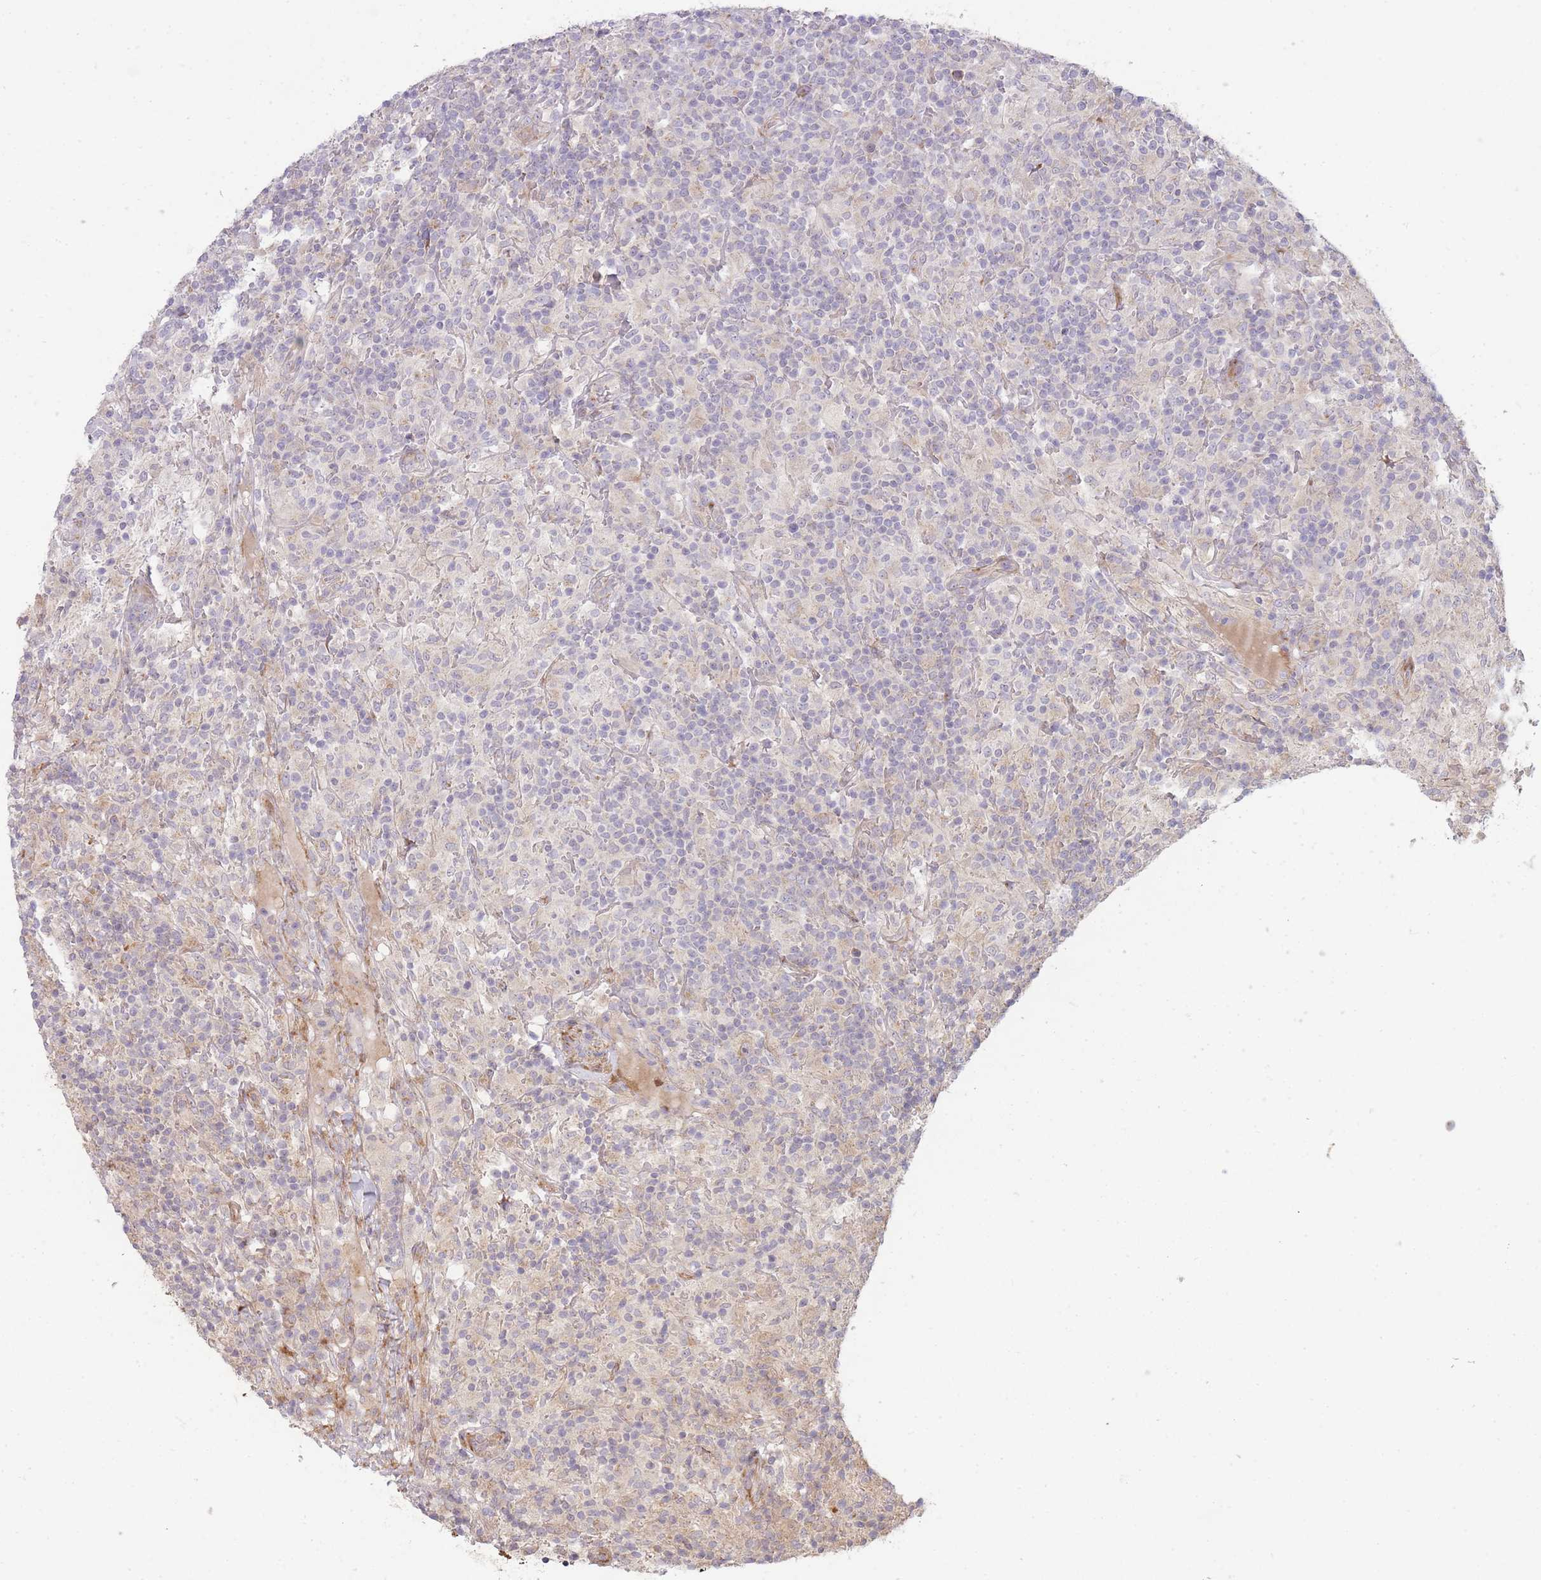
{"staining": {"intensity": "negative", "quantity": "none", "location": "none"}, "tissue": "lymphoma", "cell_type": "Tumor cells", "image_type": "cancer", "snomed": [{"axis": "morphology", "description": "Hodgkin's disease, NOS"}, {"axis": "topography", "description": "Lymph node"}], "caption": "There is no significant expression in tumor cells of Hodgkin's disease.", "gene": "PPP3R2", "patient": {"sex": "male", "age": 70}}